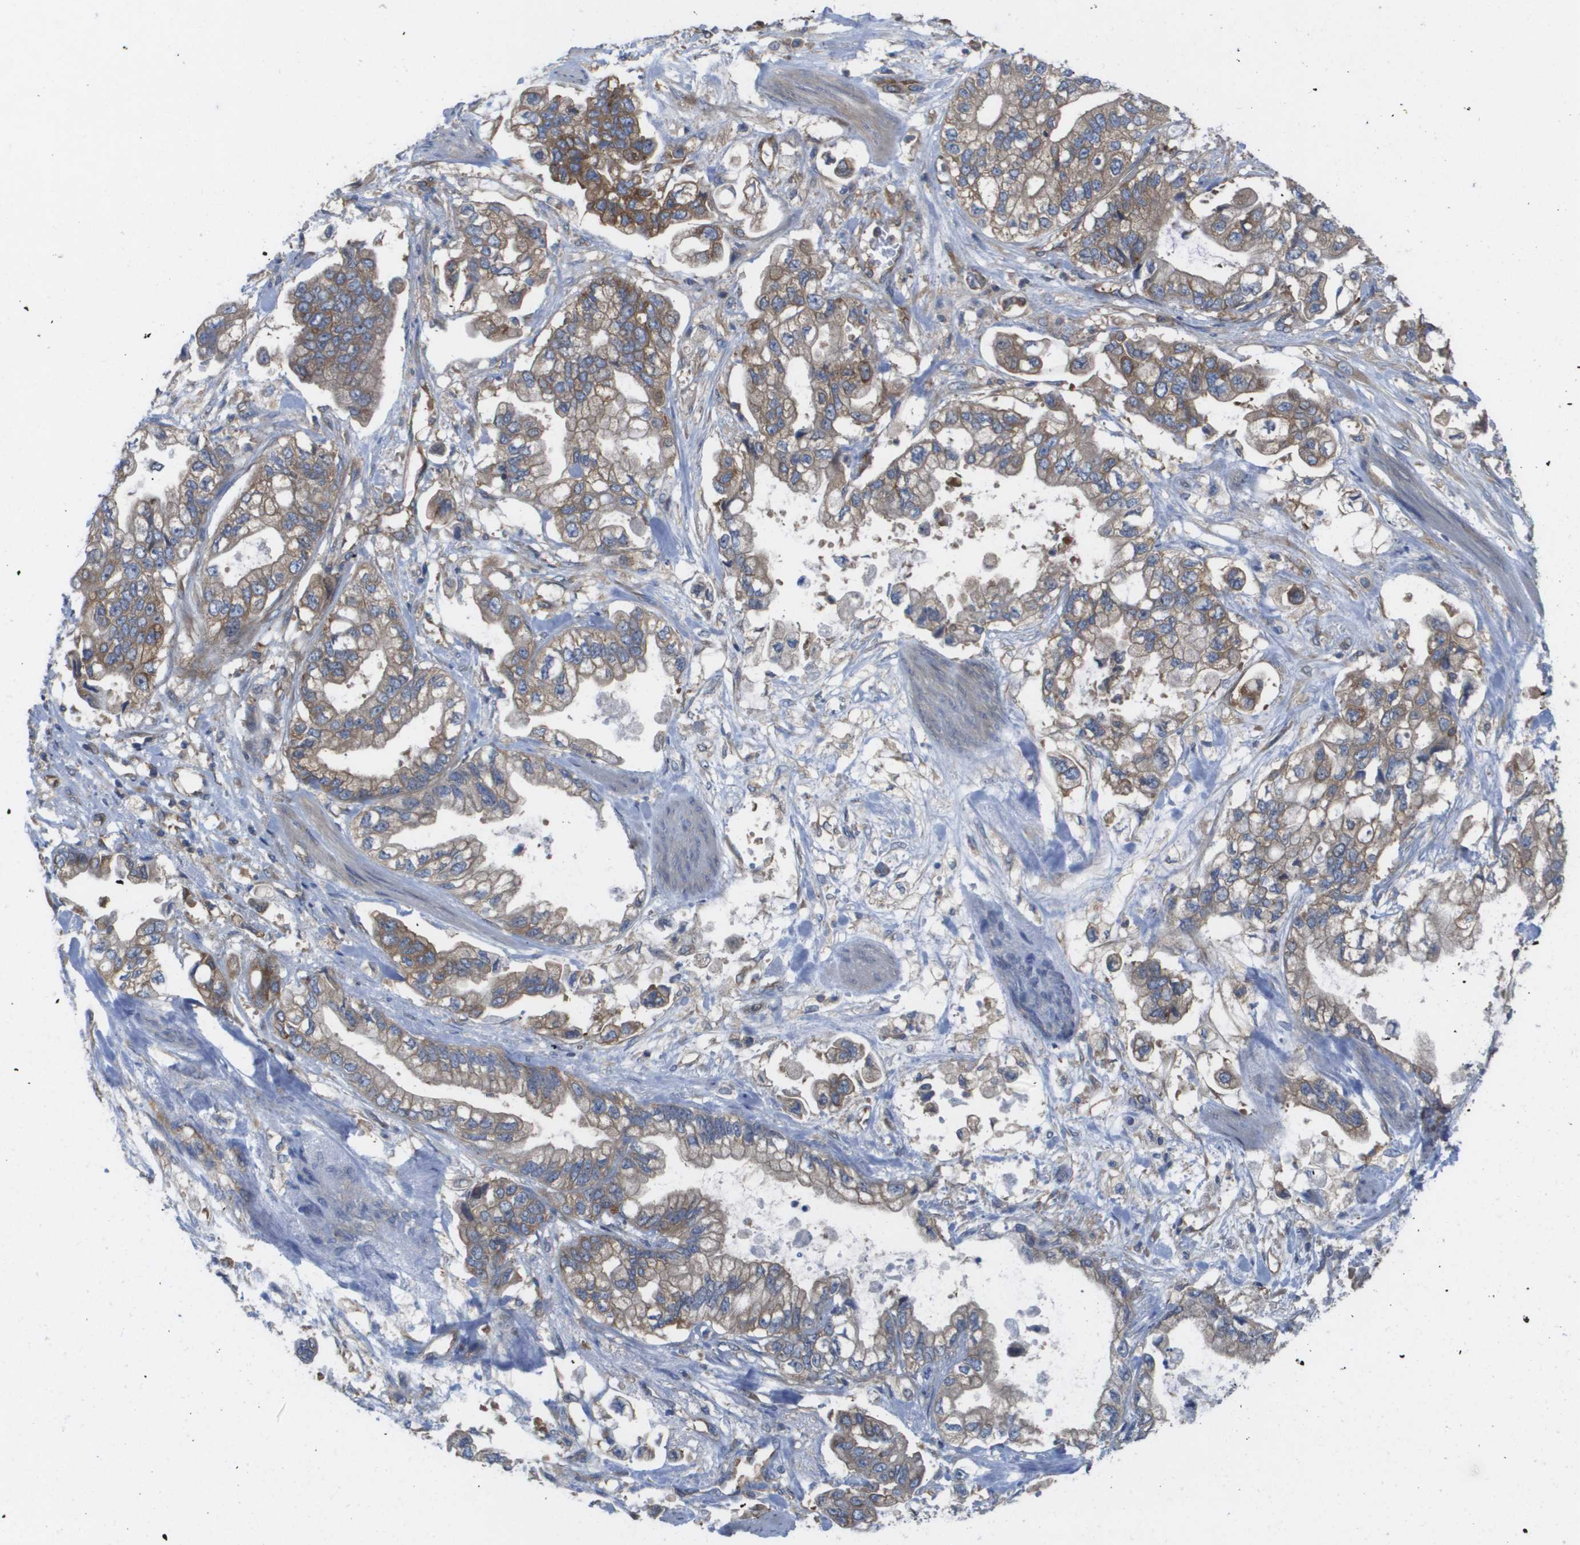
{"staining": {"intensity": "moderate", "quantity": "<25%", "location": "cytoplasmic/membranous"}, "tissue": "stomach cancer", "cell_type": "Tumor cells", "image_type": "cancer", "snomed": [{"axis": "morphology", "description": "Normal tissue, NOS"}, {"axis": "morphology", "description": "Adenocarcinoma, NOS"}, {"axis": "topography", "description": "Stomach"}], "caption": "High-power microscopy captured an immunohistochemistry photomicrograph of stomach cancer, revealing moderate cytoplasmic/membranous positivity in about <25% of tumor cells.", "gene": "EIF4G2", "patient": {"sex": "male", "age": 62}}